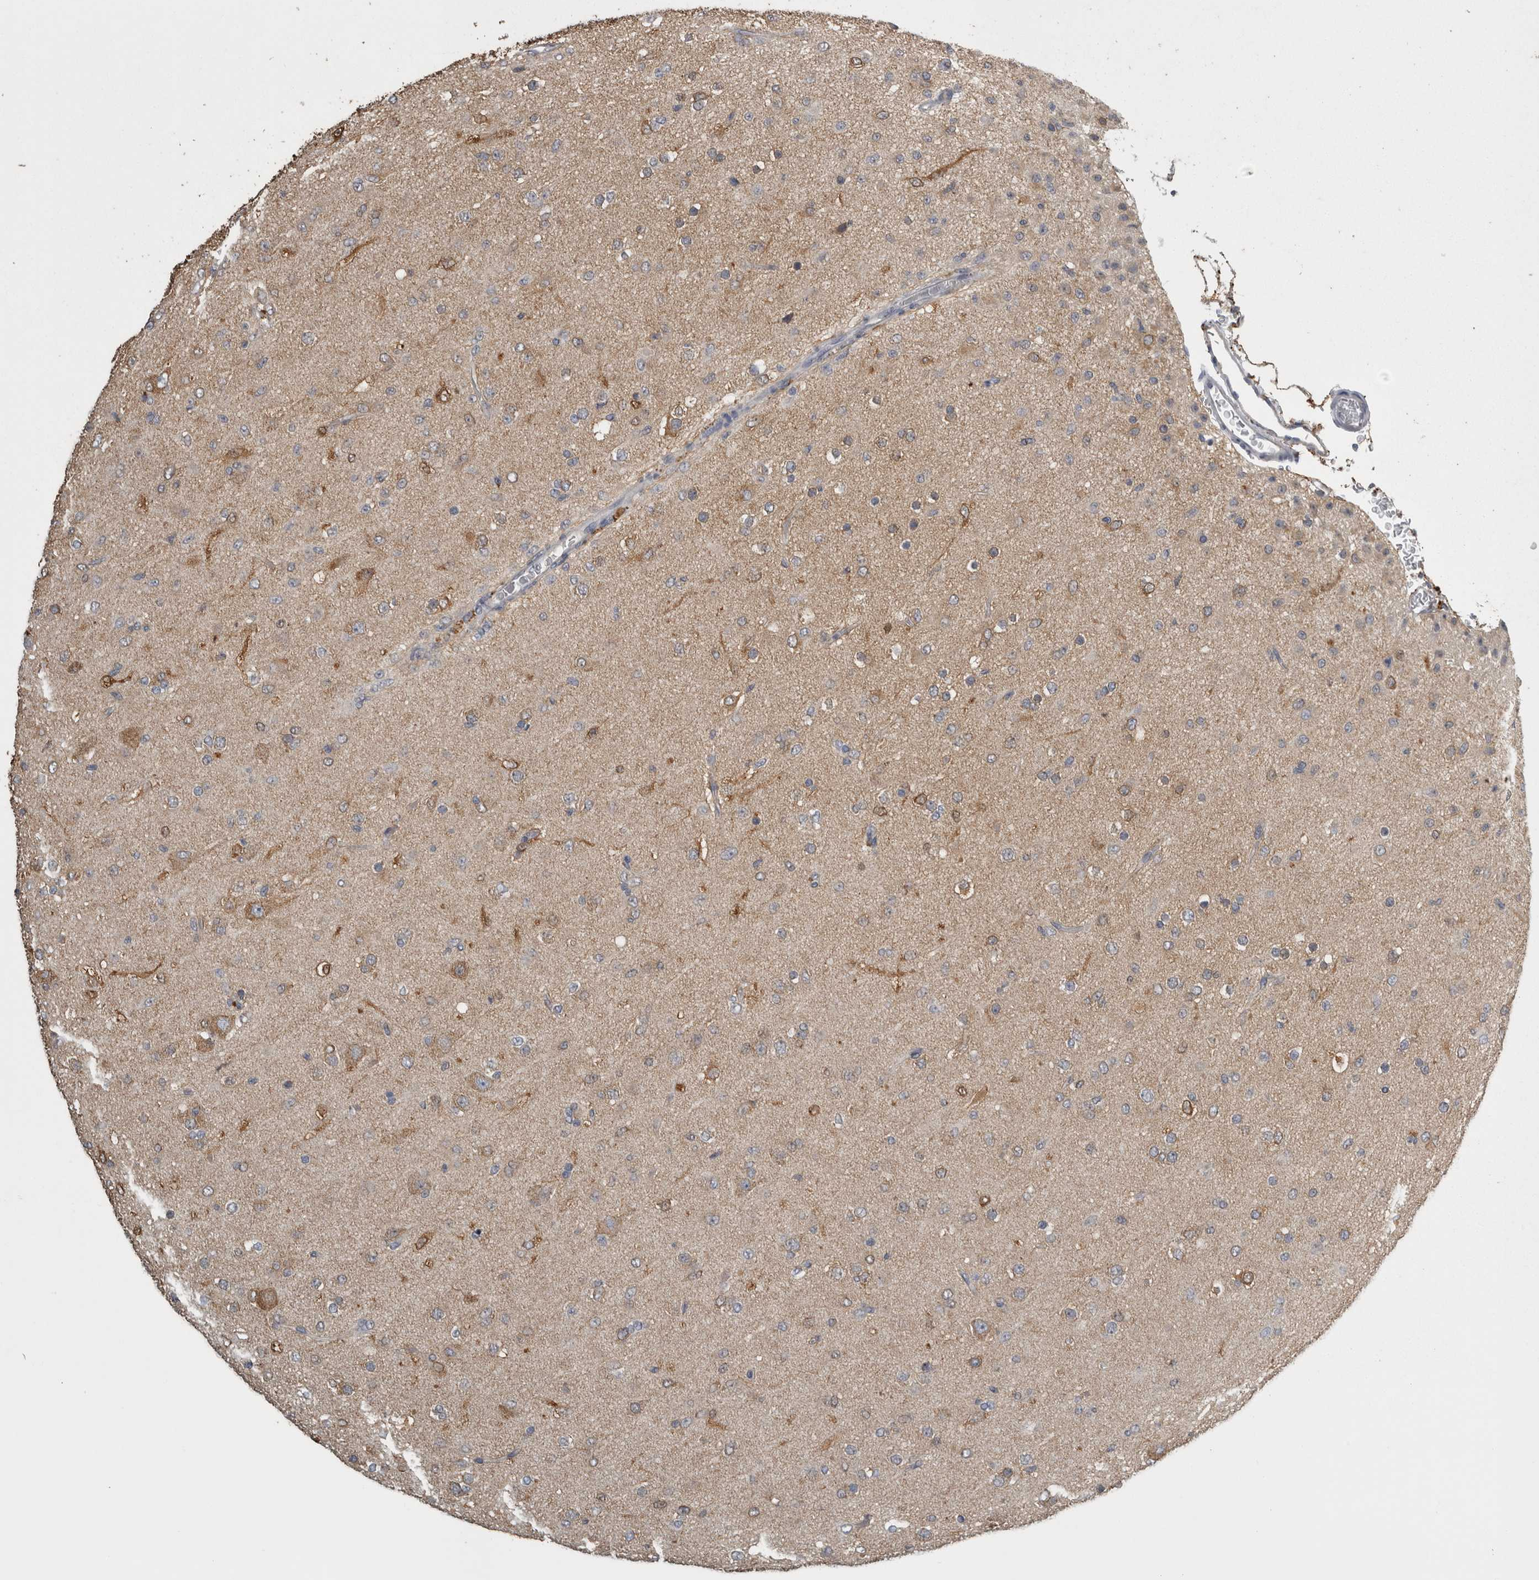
{"staining": {"intensity": "weak", "quantity": "<25%", "location": "cytoplasmic/membranous"}, "tissue": "glioma", "cell_type": "Tumor cells", "image_type": "cancer", "snomed": [{"axis": "morphology", "description": "Glioma, malignant, Low grade"}, {"axis": "topography", "description": "Brain"}], "caption": "DAB (3,3'-diaminobenzidine) immunohistochemical staining of human glioma exhibits no significant positivity in tumor cells.", "gene": "FRK", "patient": {"sex": "male", "age": 65}}